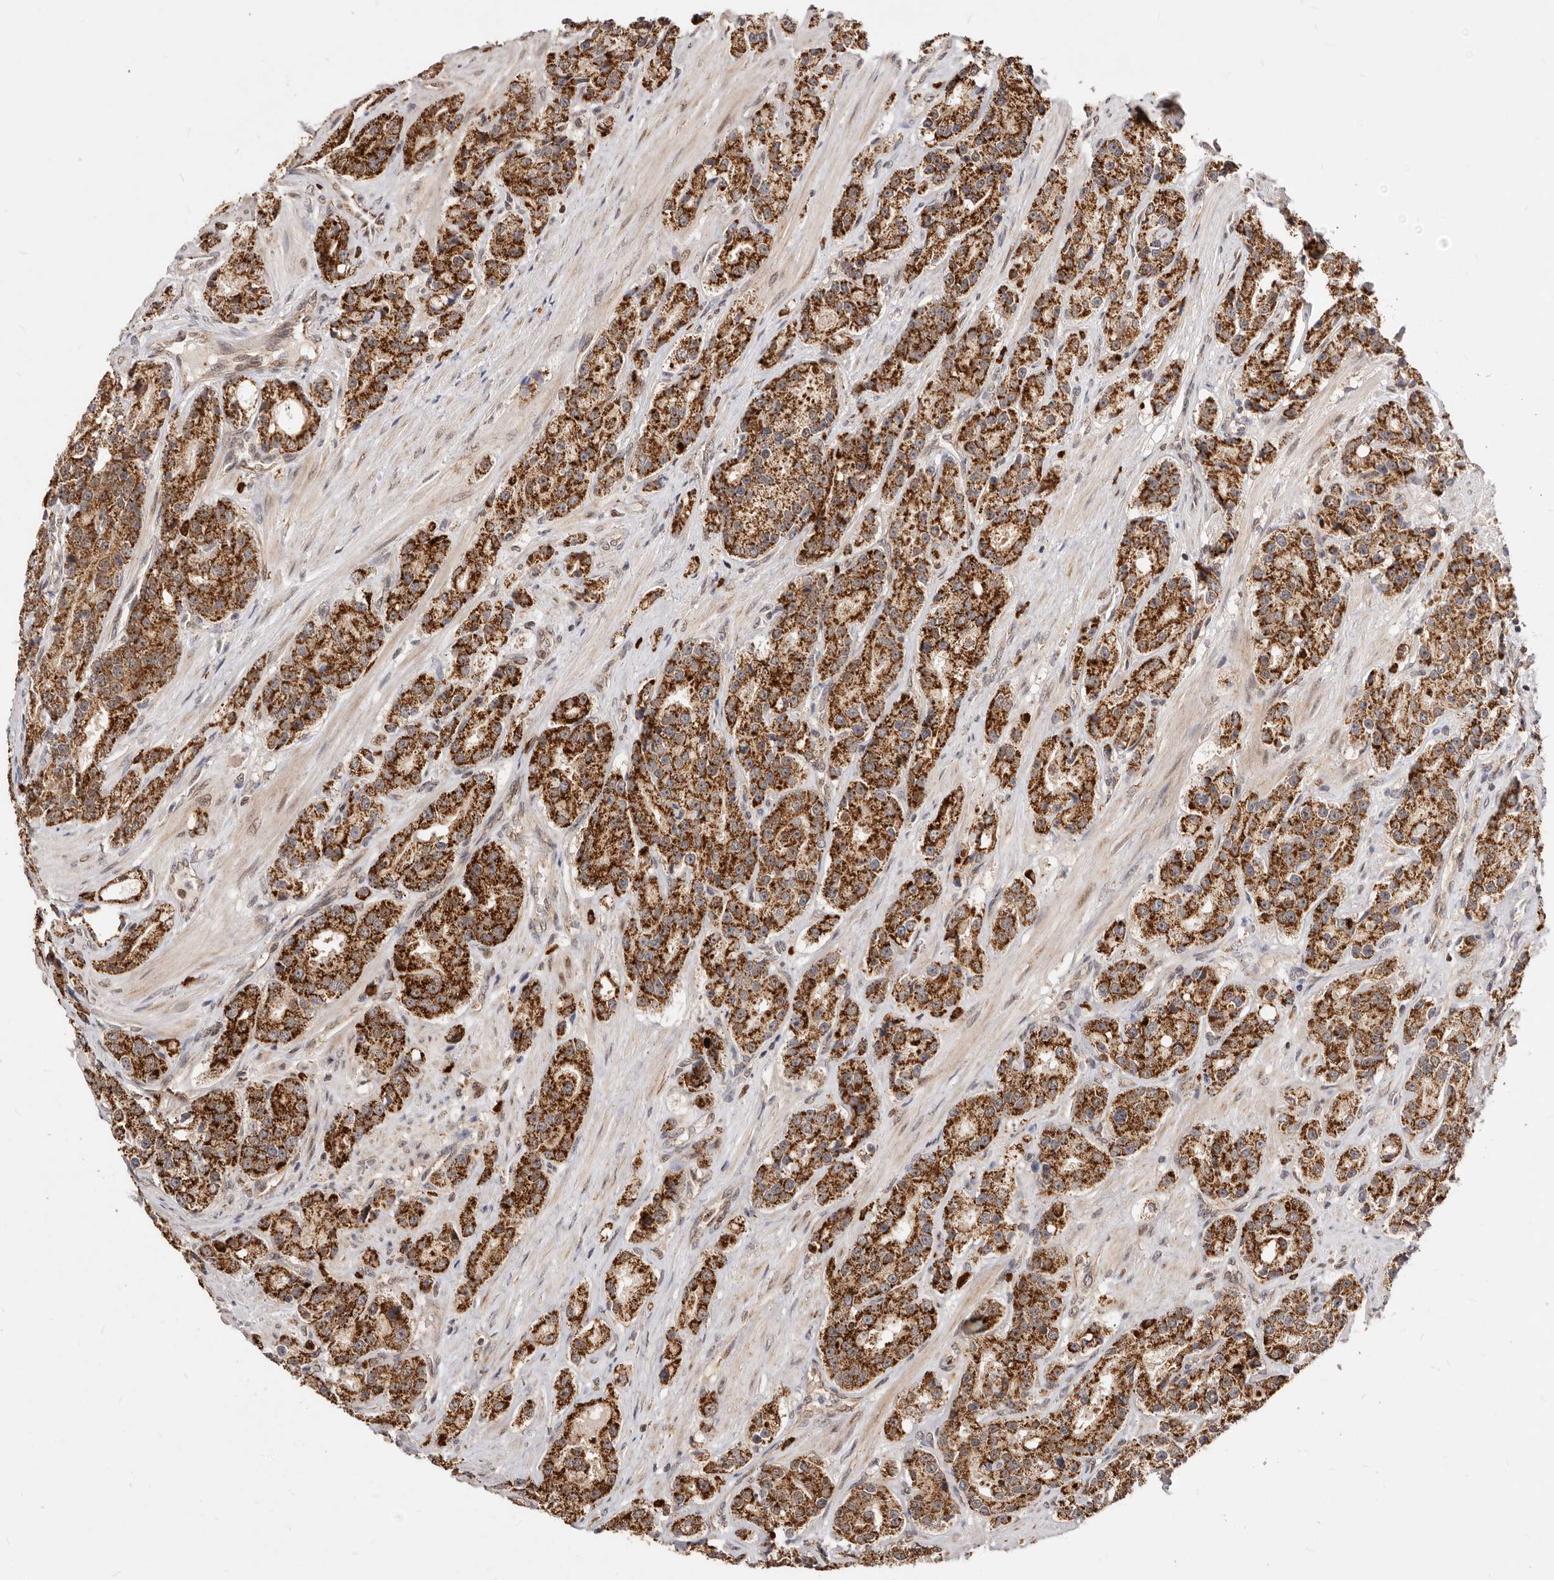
{"staining": {"intensity": "strong", "quantity": ">75%", "location": "cytoplasmic/membranous,nuclear"}, "tissue": "prostate cancer", "cell_type": "Tumor cells", "image_type": "cancer", "snomed": [{"axis": "morphology", "description": "Adenocarcinoma, High grade"}, {"axis": "topography", "description": "Prostate"}], "caption": "Immunohistochemical staining of human prostate cancer demonstrates high levels of strong cytoplasmic/membranous and nuclear expression in approximately >75% of tumor cells.", "gene": "SEC14L1", "patient": {"sex": "male", "age": 60}}